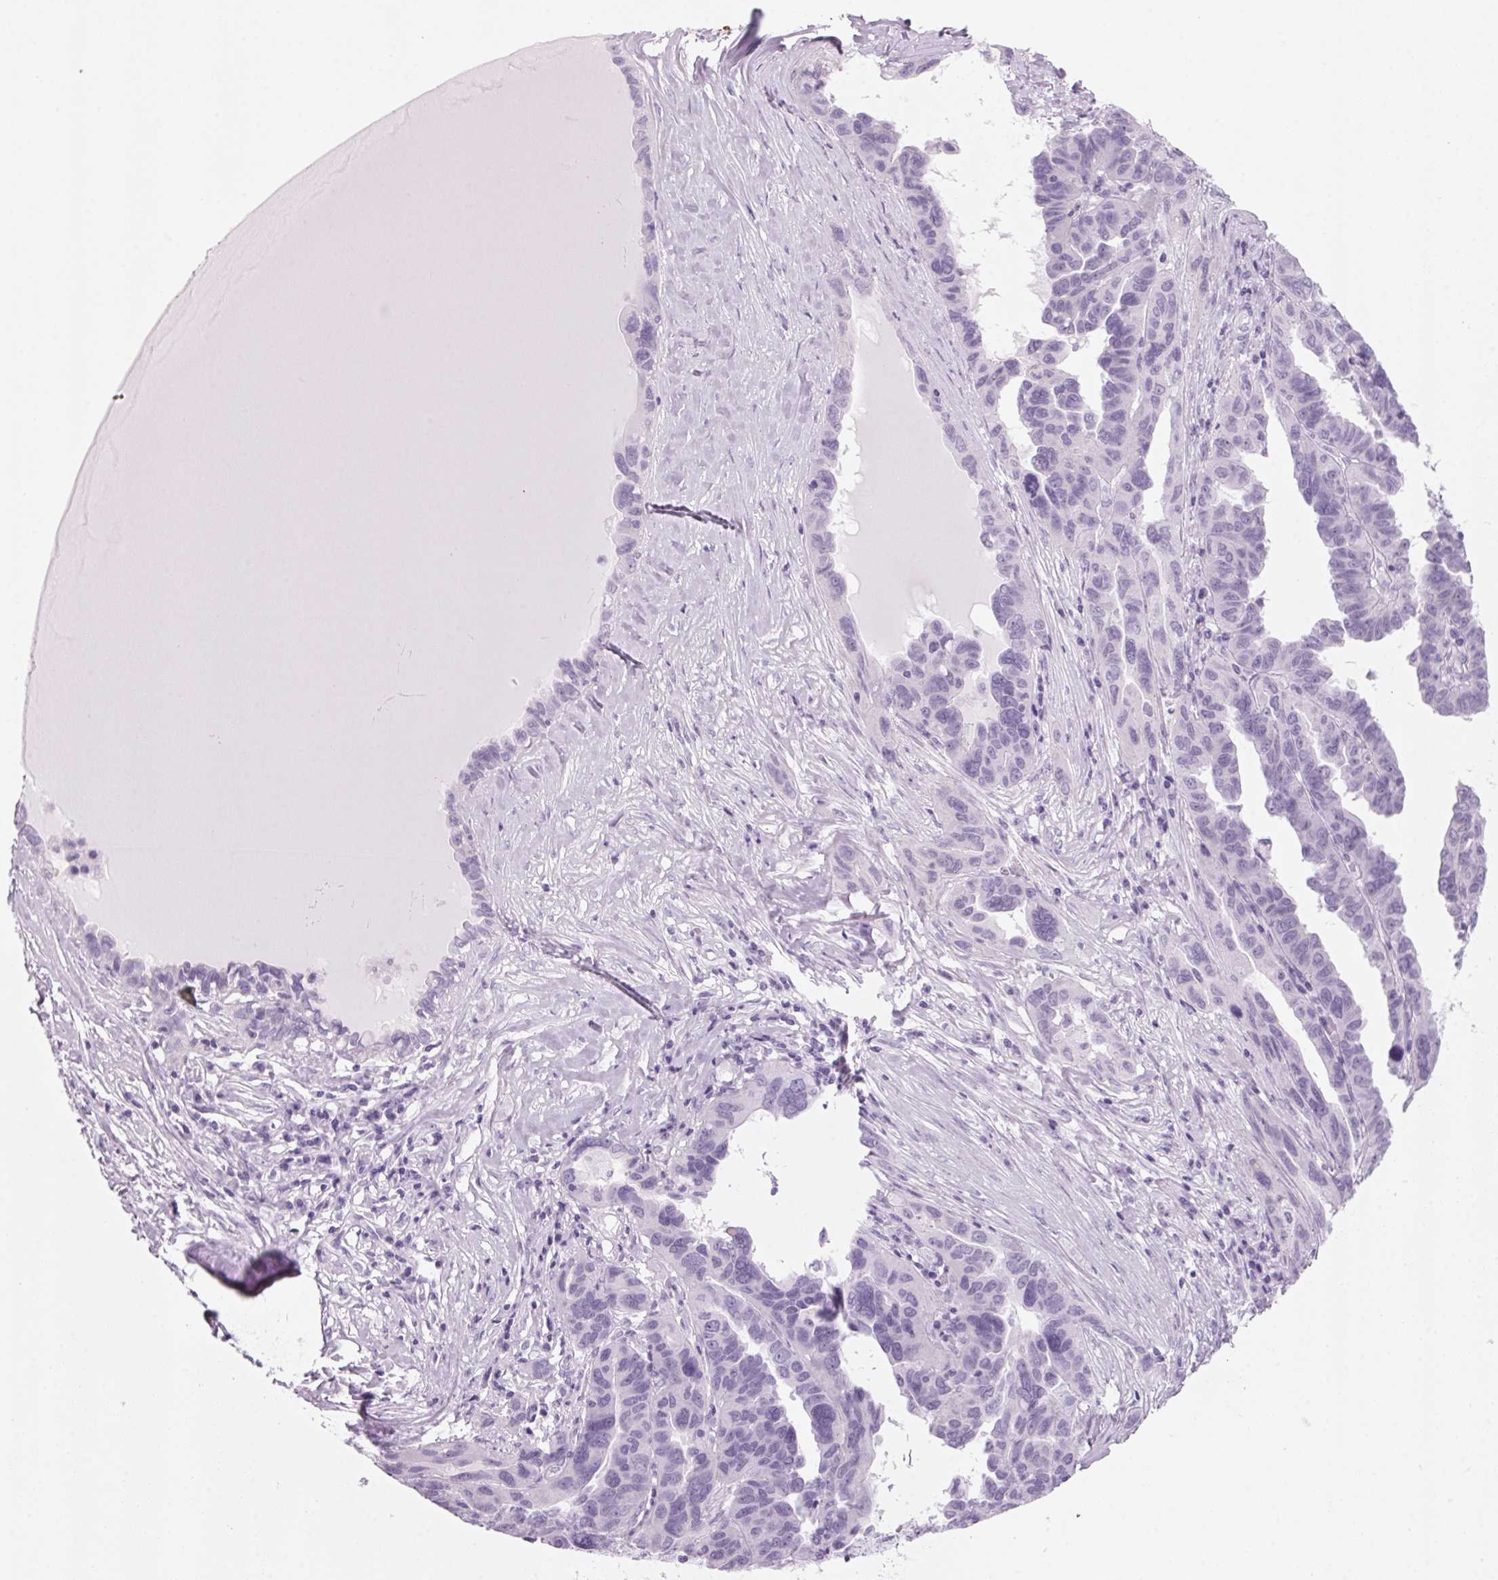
{"staining": {"intensity": "negative", "quantity": "none", "location": "none"}, "tissue": "ovarian cancer", "cell_type": "Tumor cells", "image_type": "cancer", "snomed": [{"axis": "morphology", "description": "Cystadenocarcinoma, serous, NOS"}, {"axis": "topography", "description": "Ovary"}], "caption": "A high-resolution micrograph shows immunohistochemistry staining of ovarian serous cystadenocarcinoma, which shows no significant staining in tumor cells. (Immunohistochemistry (ihc), brightfield microscopy, high magnification).", "gene": "DNTTIP2", "patient": {"sex": "female", "age": 64}}